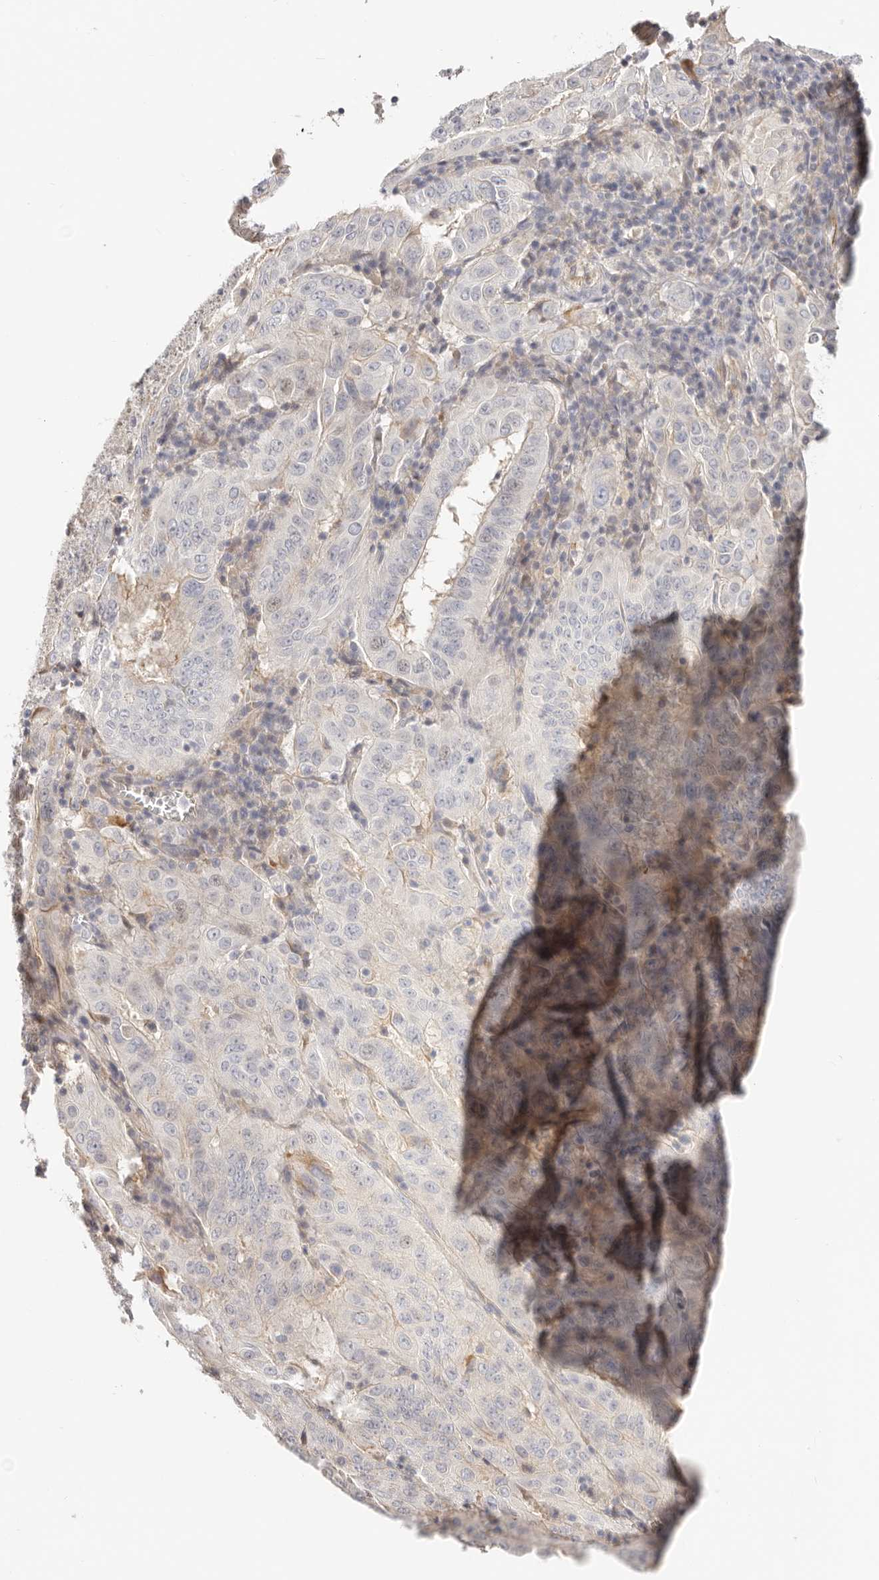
{"staining": {"intensity": "weak", "quantity": "<25%", "location": "cytoplasmic/membranous"}, "tissue": "pancreatic cancer", "cell_type": "Tumor cells", "image_type": "cancer", "snomed": [{"axis": "morphology", "description": "Adenocarcinoma, NOS"}, {"axis": "topography", "description": "Pancreas"}], "caption": "Immunohistochemistry (IHC) micrograph of adenocarcinoma (pancreatic) stained for a protein (brown), which shows no expression in tumor cells.", "gene": "DTNBP1", "patient": {"sex": "male", "age": 63}}